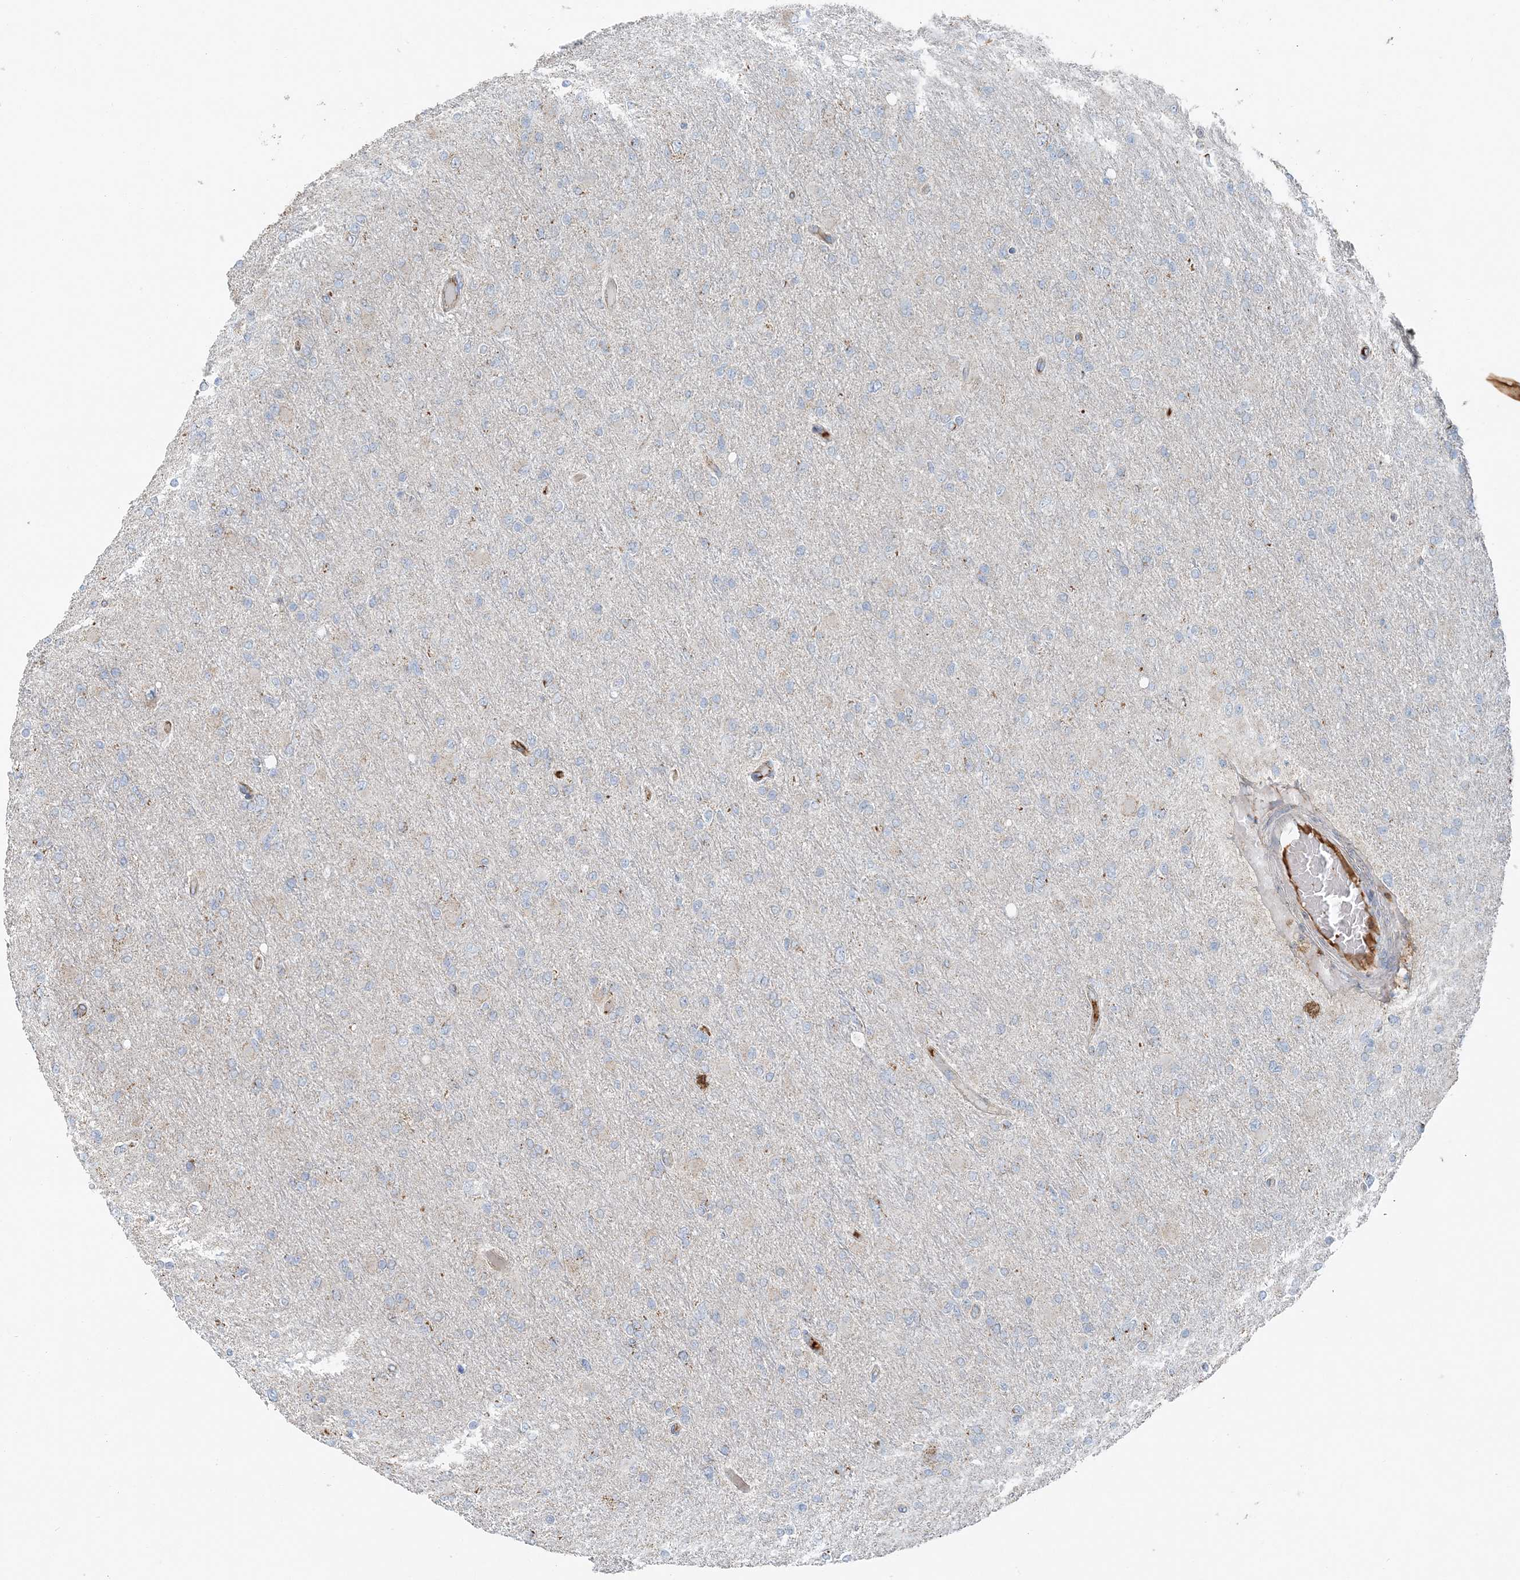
{"staining": {"intensity": "negative", "quantity": "none", "location": "none"}, "tissue": "glioma", "cell_type": "Tumor cells", "image_type": "cancer", "snomed": [{"axis": "morphology", "description": "Glioma, malignant, High grade"}, {"axis": "topography", "description": "Cerebral cortex"}], "caption": "High magnification brightfield microscopy of malignant glioma (high-grade) stained with DAB (brown) and counterstained with hematoxylin (blue): tumor cells show no significant expression. (DAB (3,3'-diaminobenzidine) immunohistochemistry (IHC), high magnification).", "gene": "SLC22A16", "patient": {"sex": "female", "age": 36}}